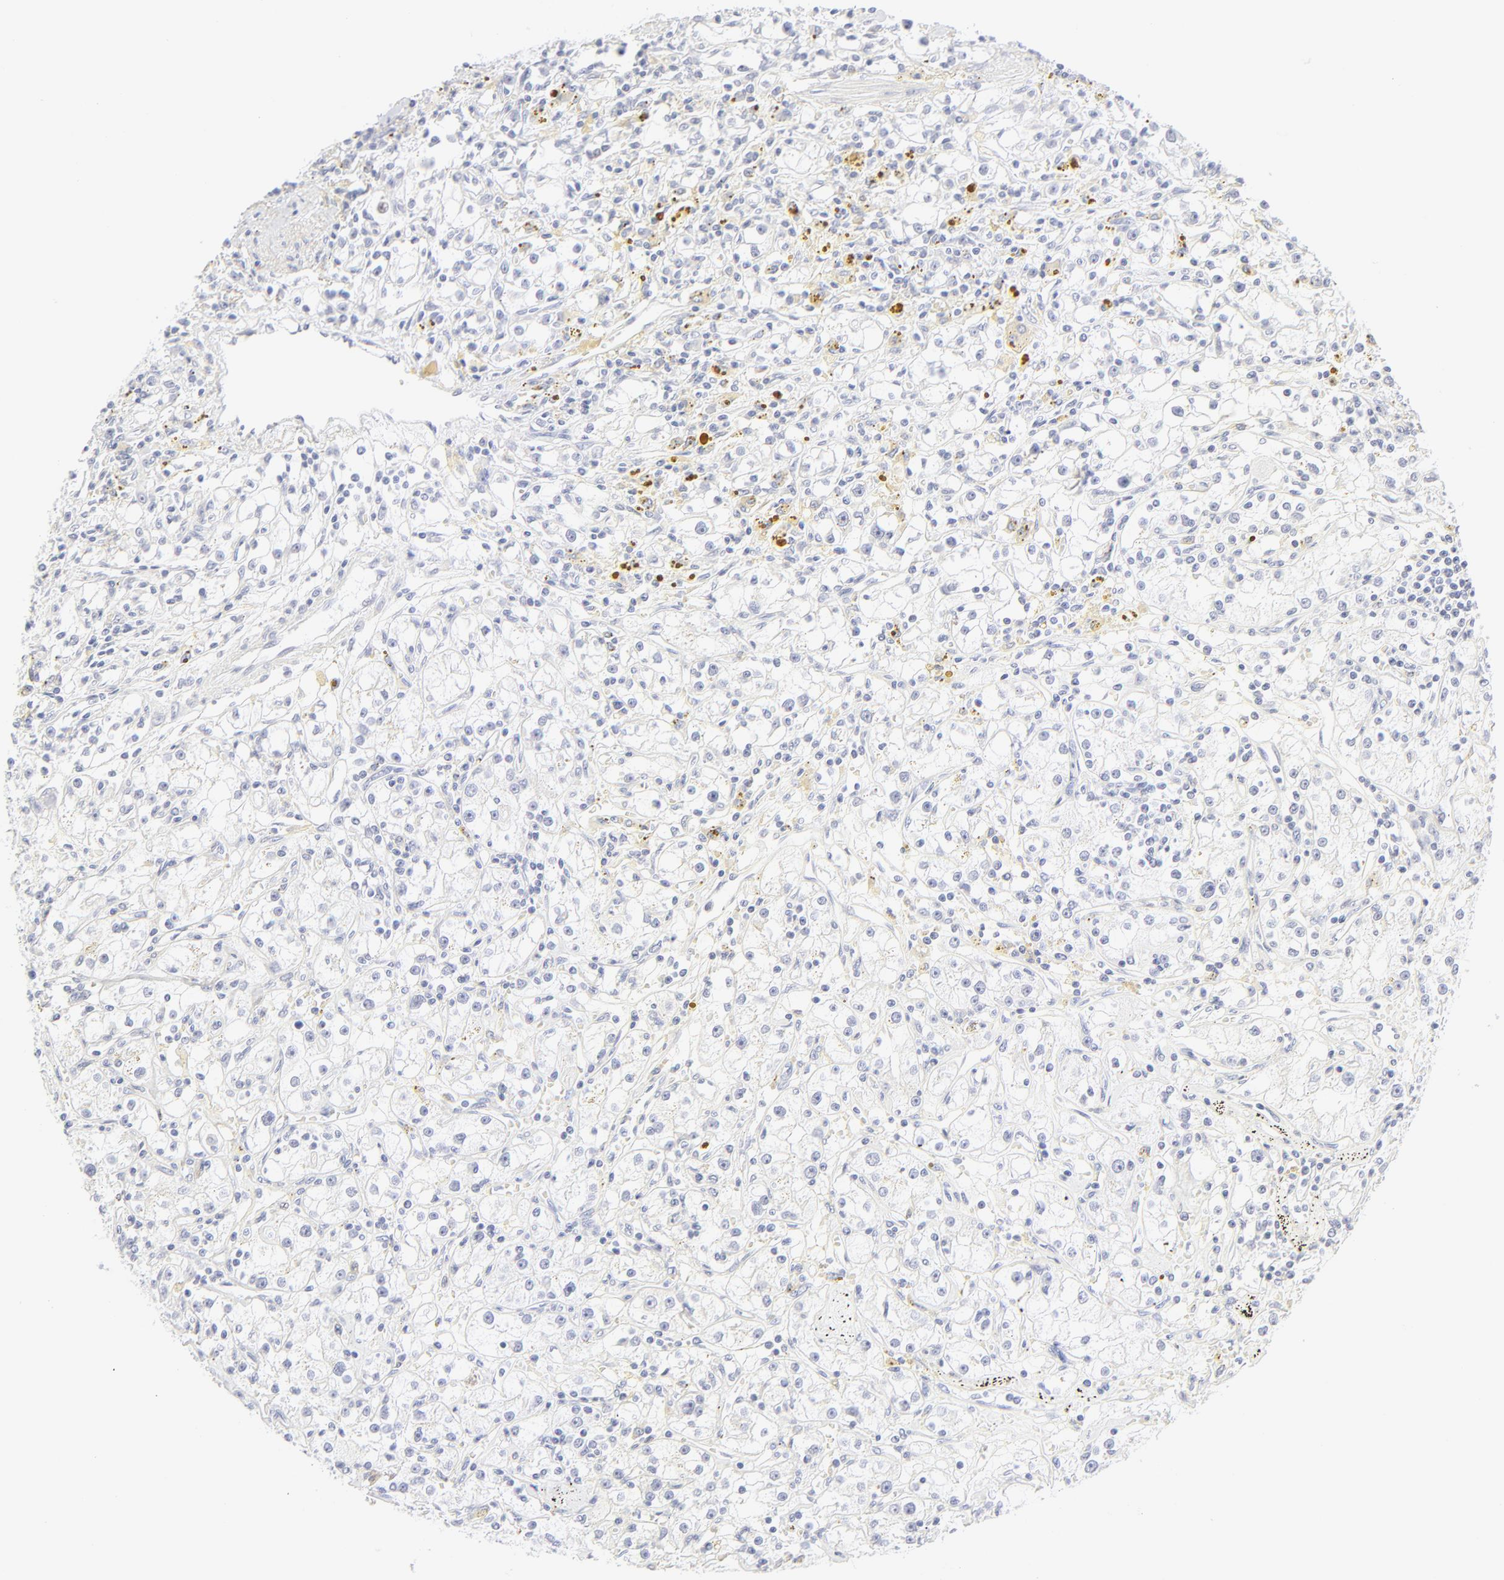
{"staining": {"intensity": "negative", "quantity": "none", "location": "none"}, "tissue": "renal cancer", "cell_type": "Tumor cells", "image_type": "cancer", "snomed": [{"axis": "morphology", "description": "Adenocarcinoma, NOS"}, {"axis": "topography", "description": "Kidney"}], "caption": "High power microscopy image of an immunohistochemistry (IHC) photomicrograph of renal adenocarcinoma, revealing no significant expression in tumor cells.", "gene": "NPNT", "patient": {"sex": "male", "age": 56}}